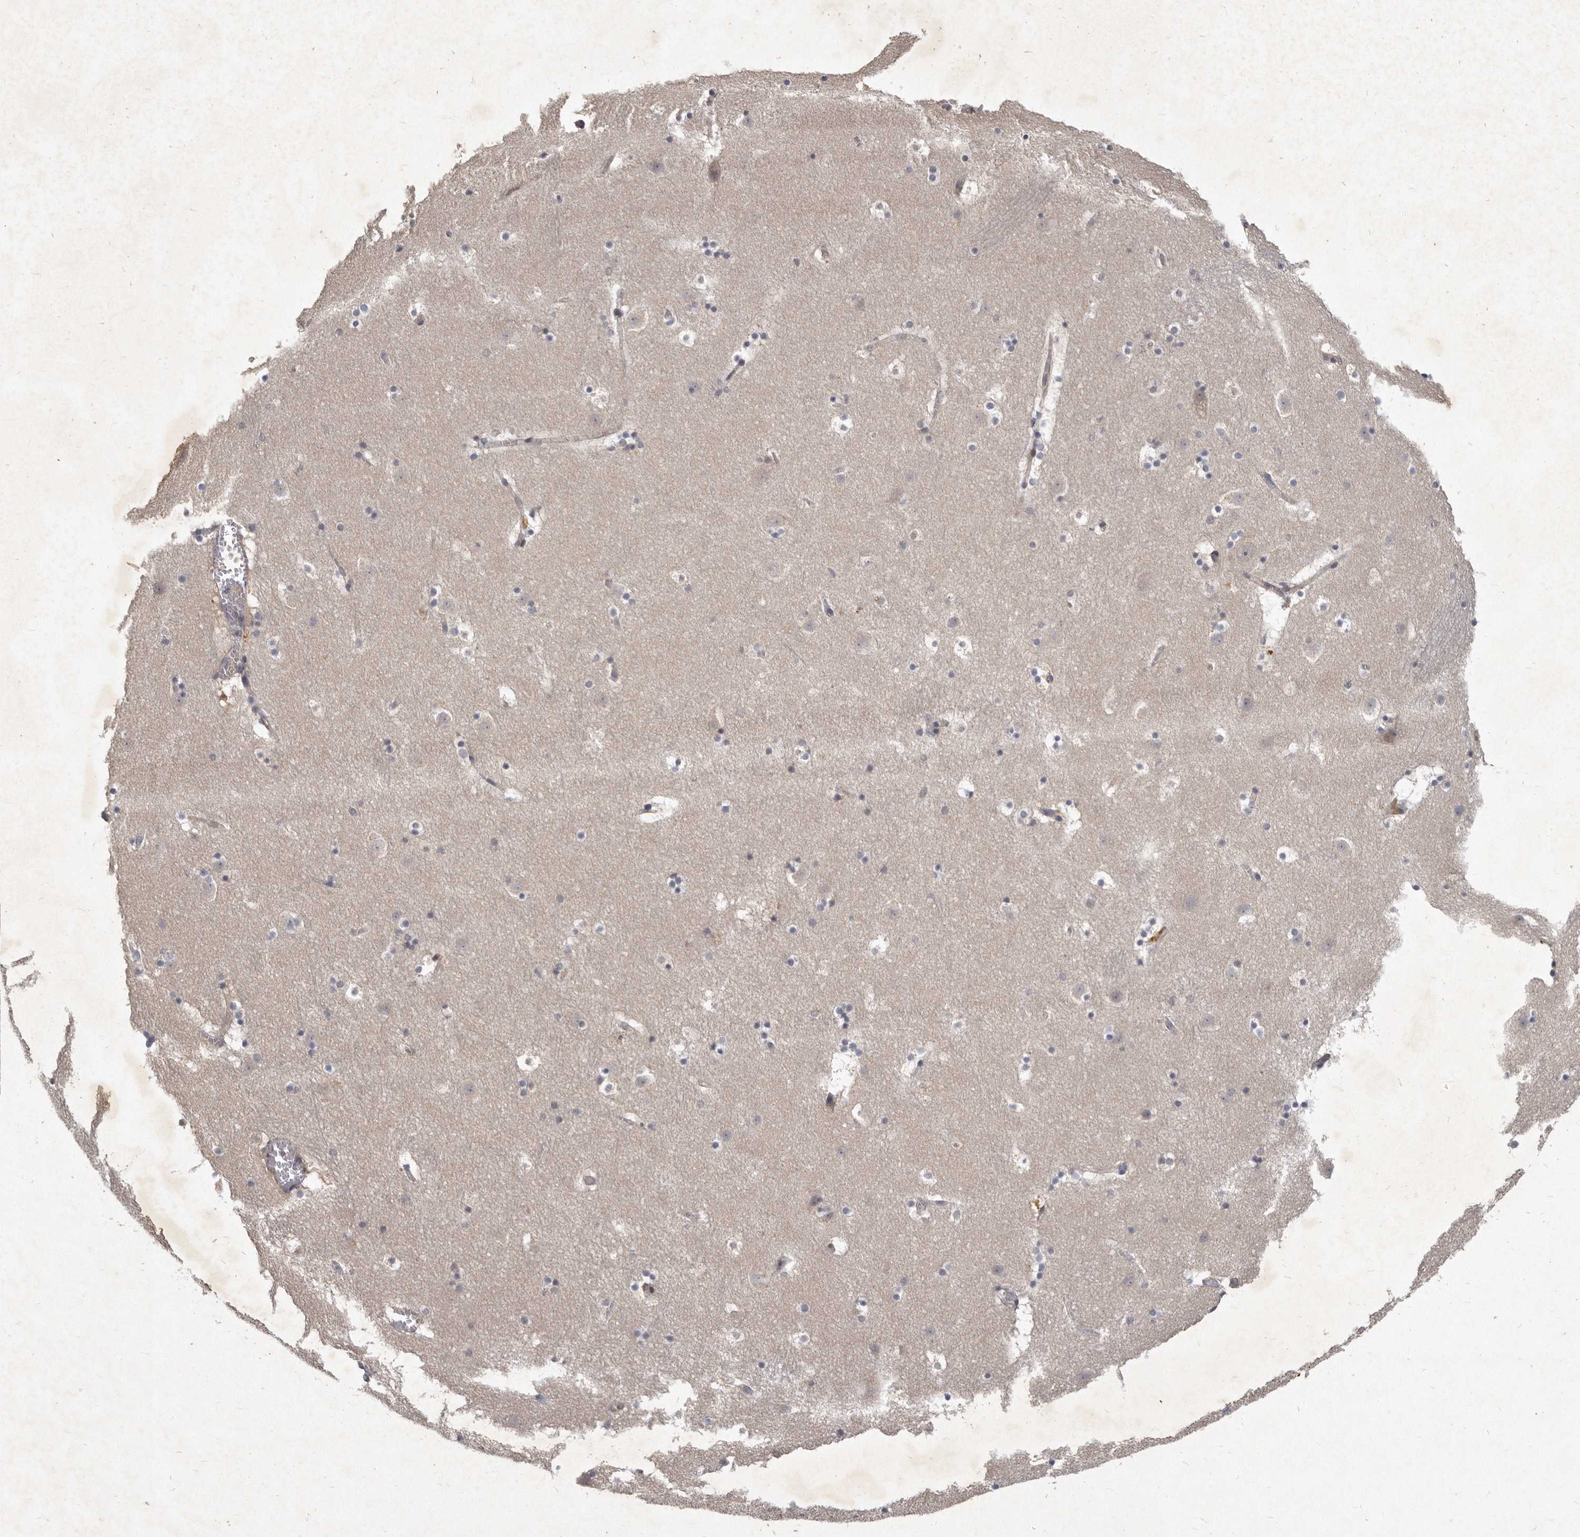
{"staining": {"intensity": "negative", "quantity": "none", "location": "none"}, "tissue": "caudate", "cell_type": "Glial cells", "image_type": "normal", "snomed": [{"axis": "morphology", "description": "Normal tissue, NOS"}, {"axis": "topography", "description": "Lateral ventricle wall"}], "caption": "There is no significant expression in glial cells of caudate. Nuclei are stained in blue.", "gene": "SLC22A1", "patient": {"sex": "male", "age": 45}}